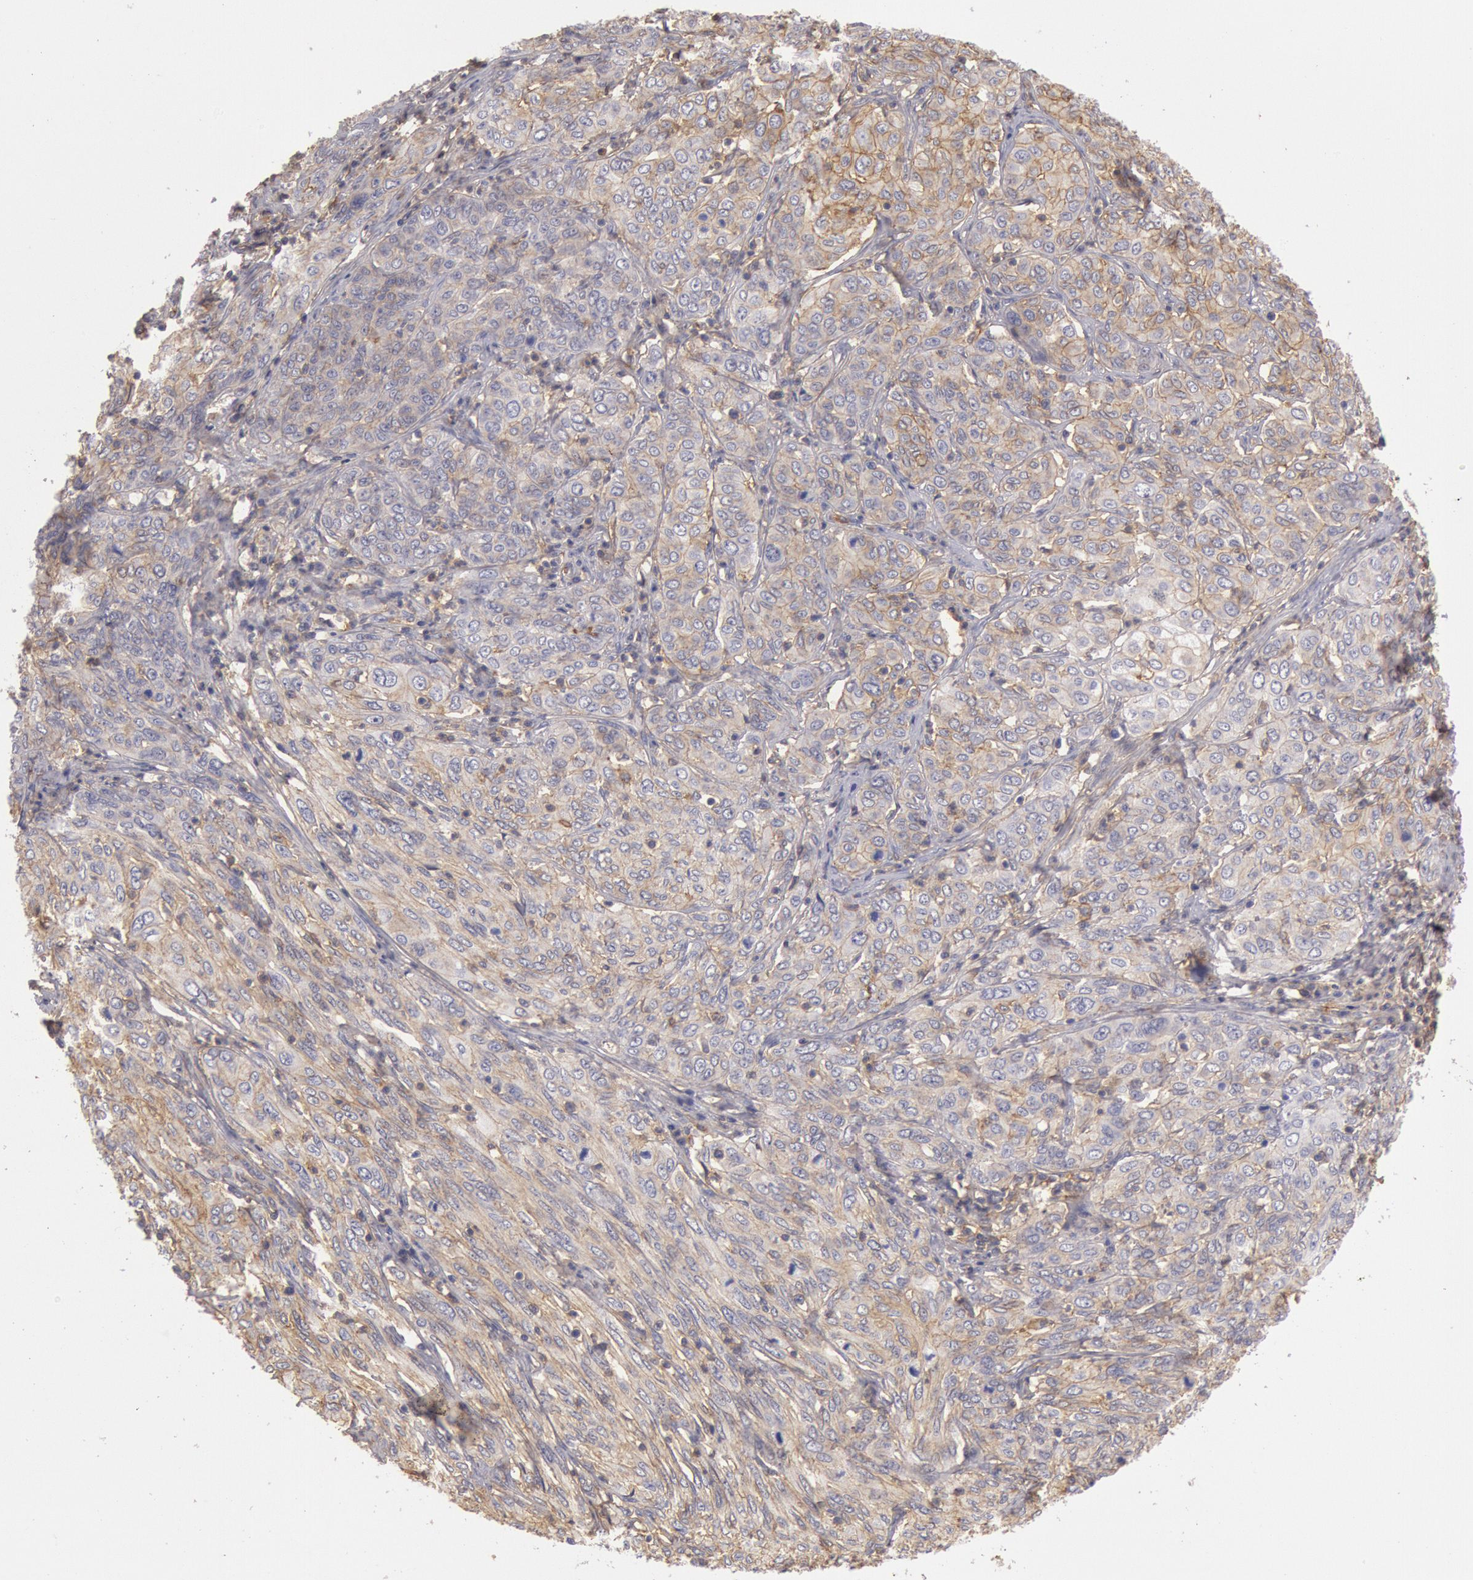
{"staining": {"intensity": "weak", "quantity": "25%-75%", "location": "cytoplasmic/membranous"}, "tissue": "cervical cancer", "cell_type": "Tumor cells", "image_type": "cancer", "snomed": [{"axis": "morphology", "description": "Squamous cell carcinoma, NOS"}, {"axis": "topography", "description": "Cervix"}], "caption": "This image exhibits cervical cancer (squamous cell carcinoma) stained with immunohistochemistry (IHC) to label a protein in brown. The cytoplasmic/membranous of tumor cells show weak positivity for the protein. Nuclei are counter-stained blue.", "gene": "SNAP23", "patient": {"sex": "female", "age": 38}}